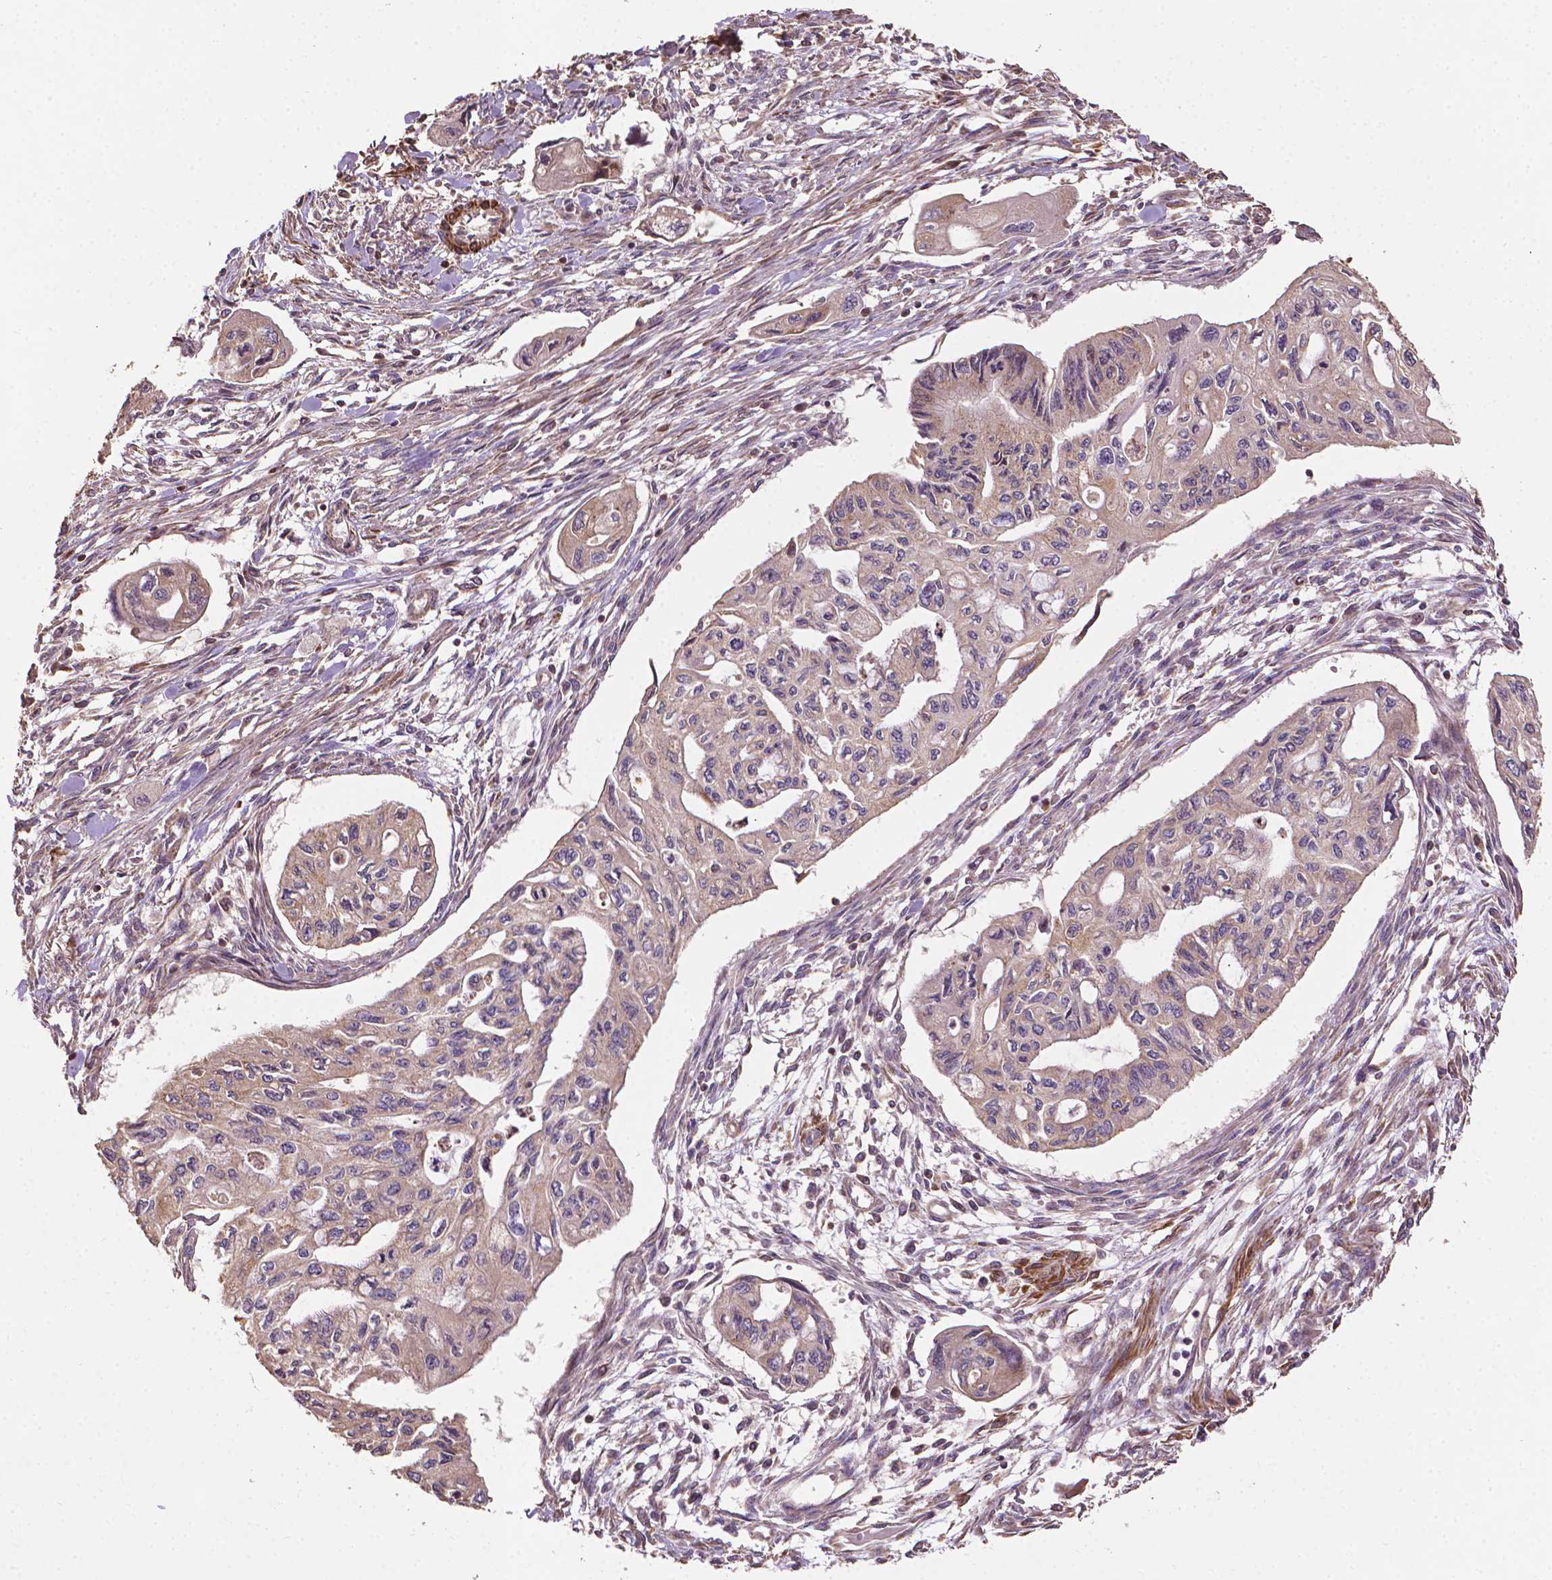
{"staining": {"intensity": "negative", "quantity": "none", "location": "none"}, "tissue": "pancreatic cancer", "cell_type": "Tumor cells", "image_type": "cancer", "snomed": [{"axis": "morphology", "description": "Adenocarcinoma, NOS"}, {"axis": "topography", "description": "Pancreas"}], "caption": "This is a photomicrograph of immunohistochemistry staining of pancreatic cancer, which shows no positivity in tumor cells. (Stains: DAB immunohistochemistry (IHC) with hematoxylin counter stain, Microscopy: brightfield microscopy at high magnification).", "gene": "LRR1", "patient": {"sex": "female", "age": 76}}